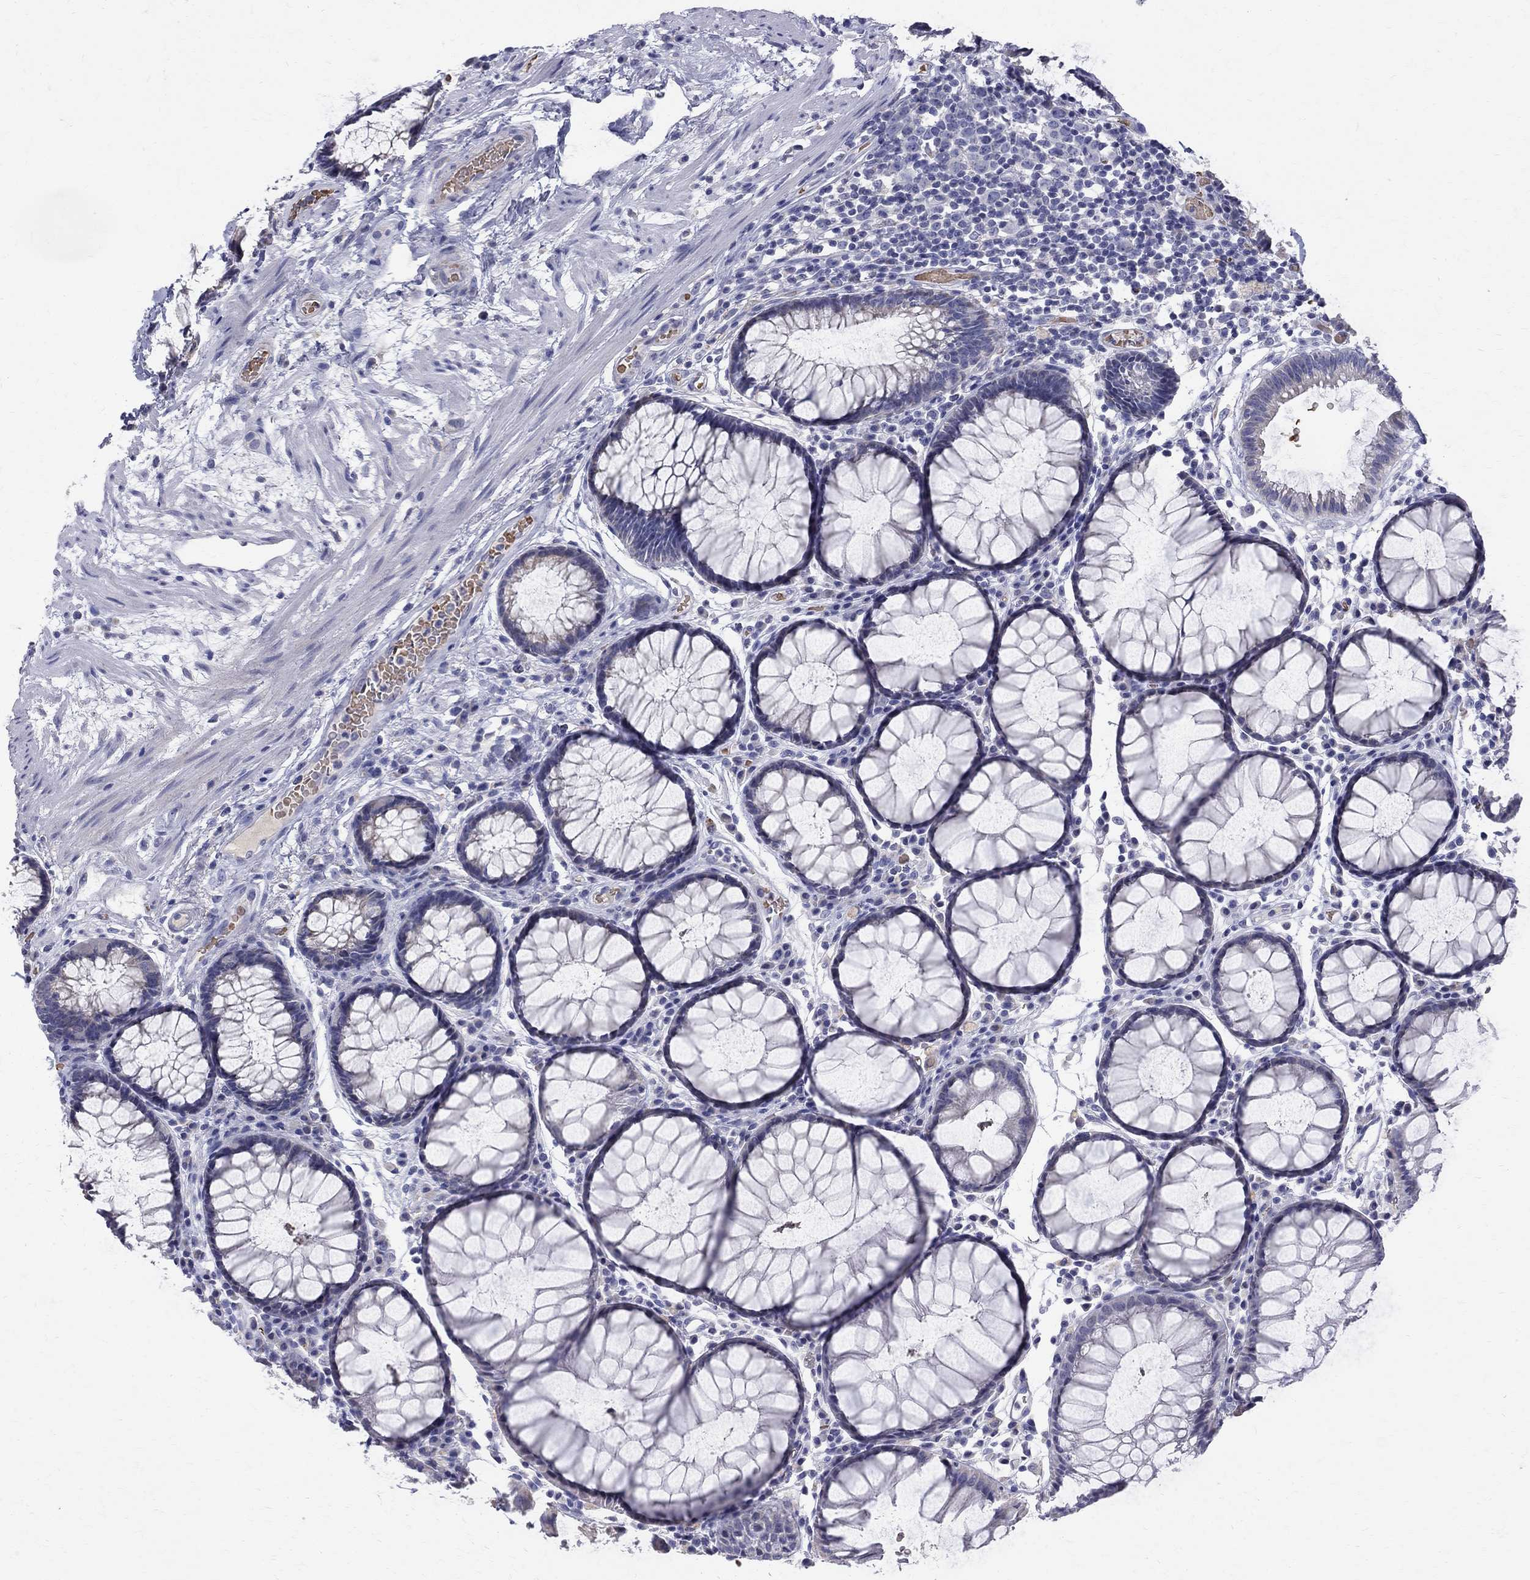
{"staining": {"intensity": "negative", "quantity": "none", "location": "none"}, "tissue": "rectum", "cell_type": "Glandular cells", "image_type": "normal", "snomed": [{"axis": "morphology", "description": "Normal tissue, NOS"}, {"axis": "topography", "description": "Rectum"}], "caption": "Rectum was stained to show a protein in brown. There is no significant staining in glandular cells. (Brightfield microscopy of DAB (3,3'-diaminobenzidine) immunohistochemistry at high magnification).", "gene": "AGER", "patient": {"sex": "female", "age": 68}}